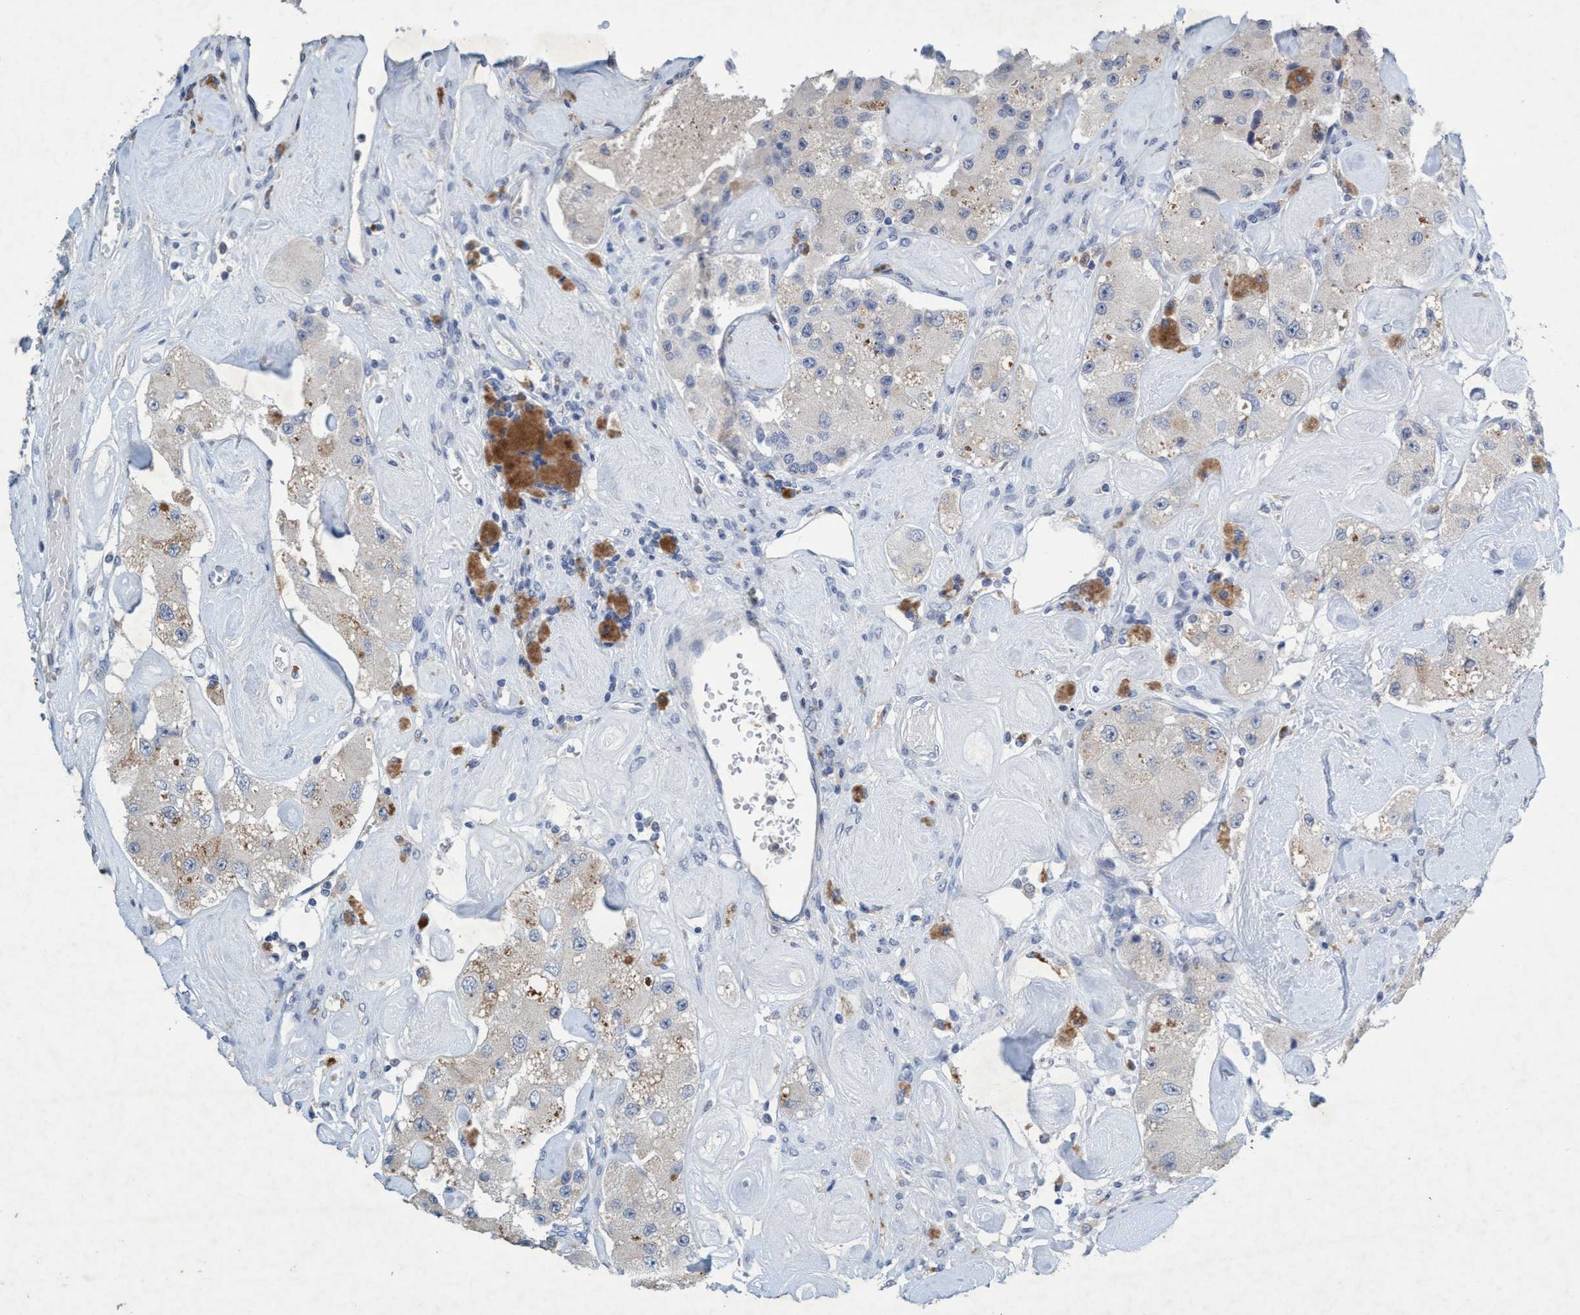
{"staining": {"intensity": "weak", "quantity": "<25%", "location": "cytoplasmic/membranous"}, "tissue": "carcinoid", "cell_type": "Tumor cells", "image_type": "cancer", "snomed": [{"axis": "morphology", "description": "Carcinoid, malignant, NOS"}, {"axis": "topography", "description": "Pancreas"}], "caption": "The immunohistochemistry (IHC) photomicrograph has no significant staining in tumor cells of malignant carcinoid tissue. (Stains: DAB (3,3'-diaminobenzidine) IHC with hematoxylin counter stain, Microscopy: brightfield microscopy at high magnification).", "gene": "RNF208", "patient": {"sex": "male", "age": 41}}